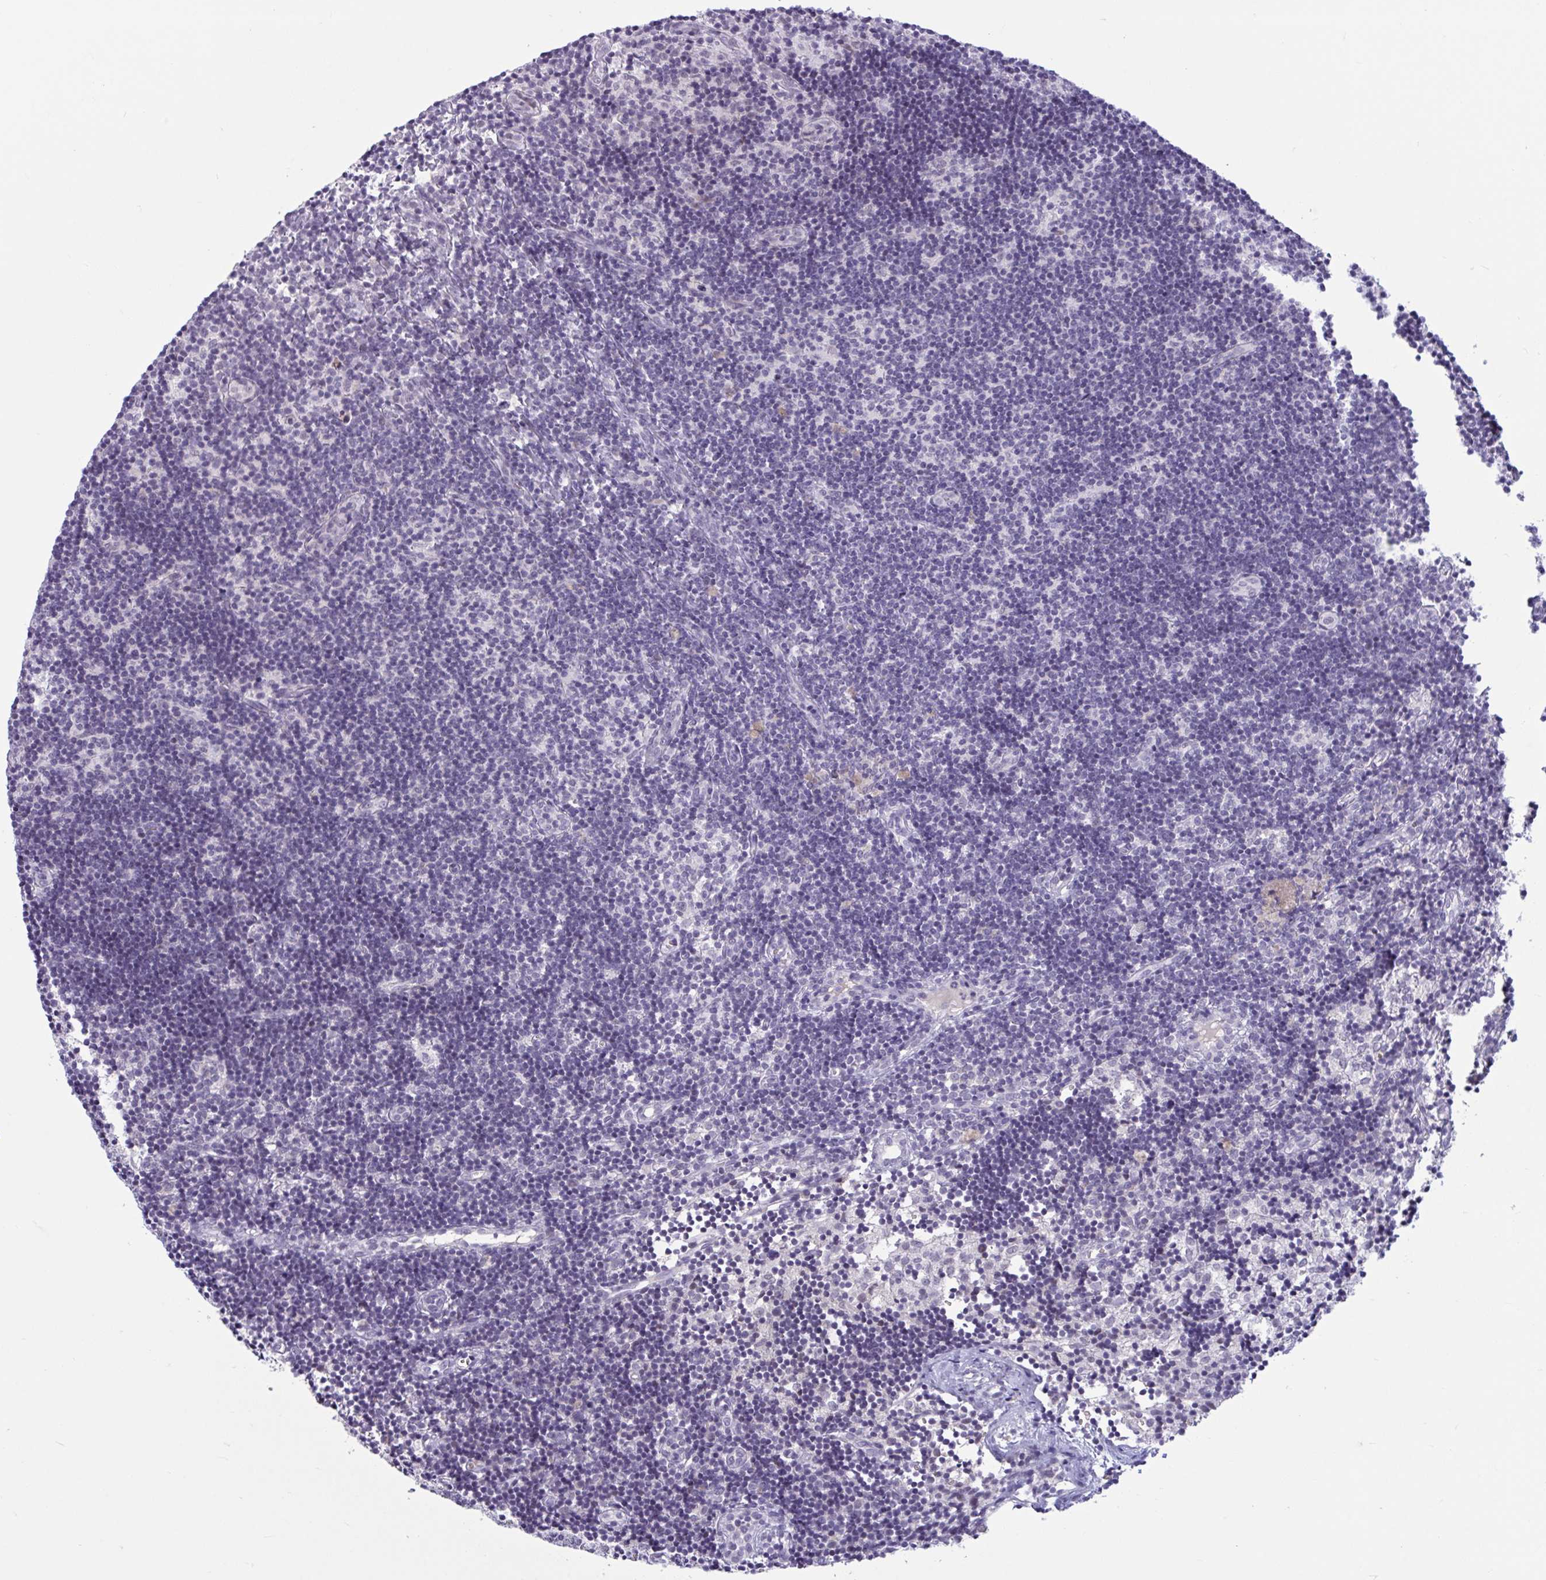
{"staining": {"intensity": "negative", "quantity": "none", "location": "none"}, "tissue": "lymph node", "cell_type": "Germinal center cells", "image_type": "normal", "snomed": [{"axis": "morphology", "description": "Normal tissue, NOS"}, {"axis": "topography", "description": "Lymph node"}], "caption": "Immunohistochemistry photomicrograph of normal lymph node: lymph node stained with DAB exhibits no significant protein staining in germinal center cells.", "gene": "CNGB3", "patient": {"sex": "female", "age": 31}}